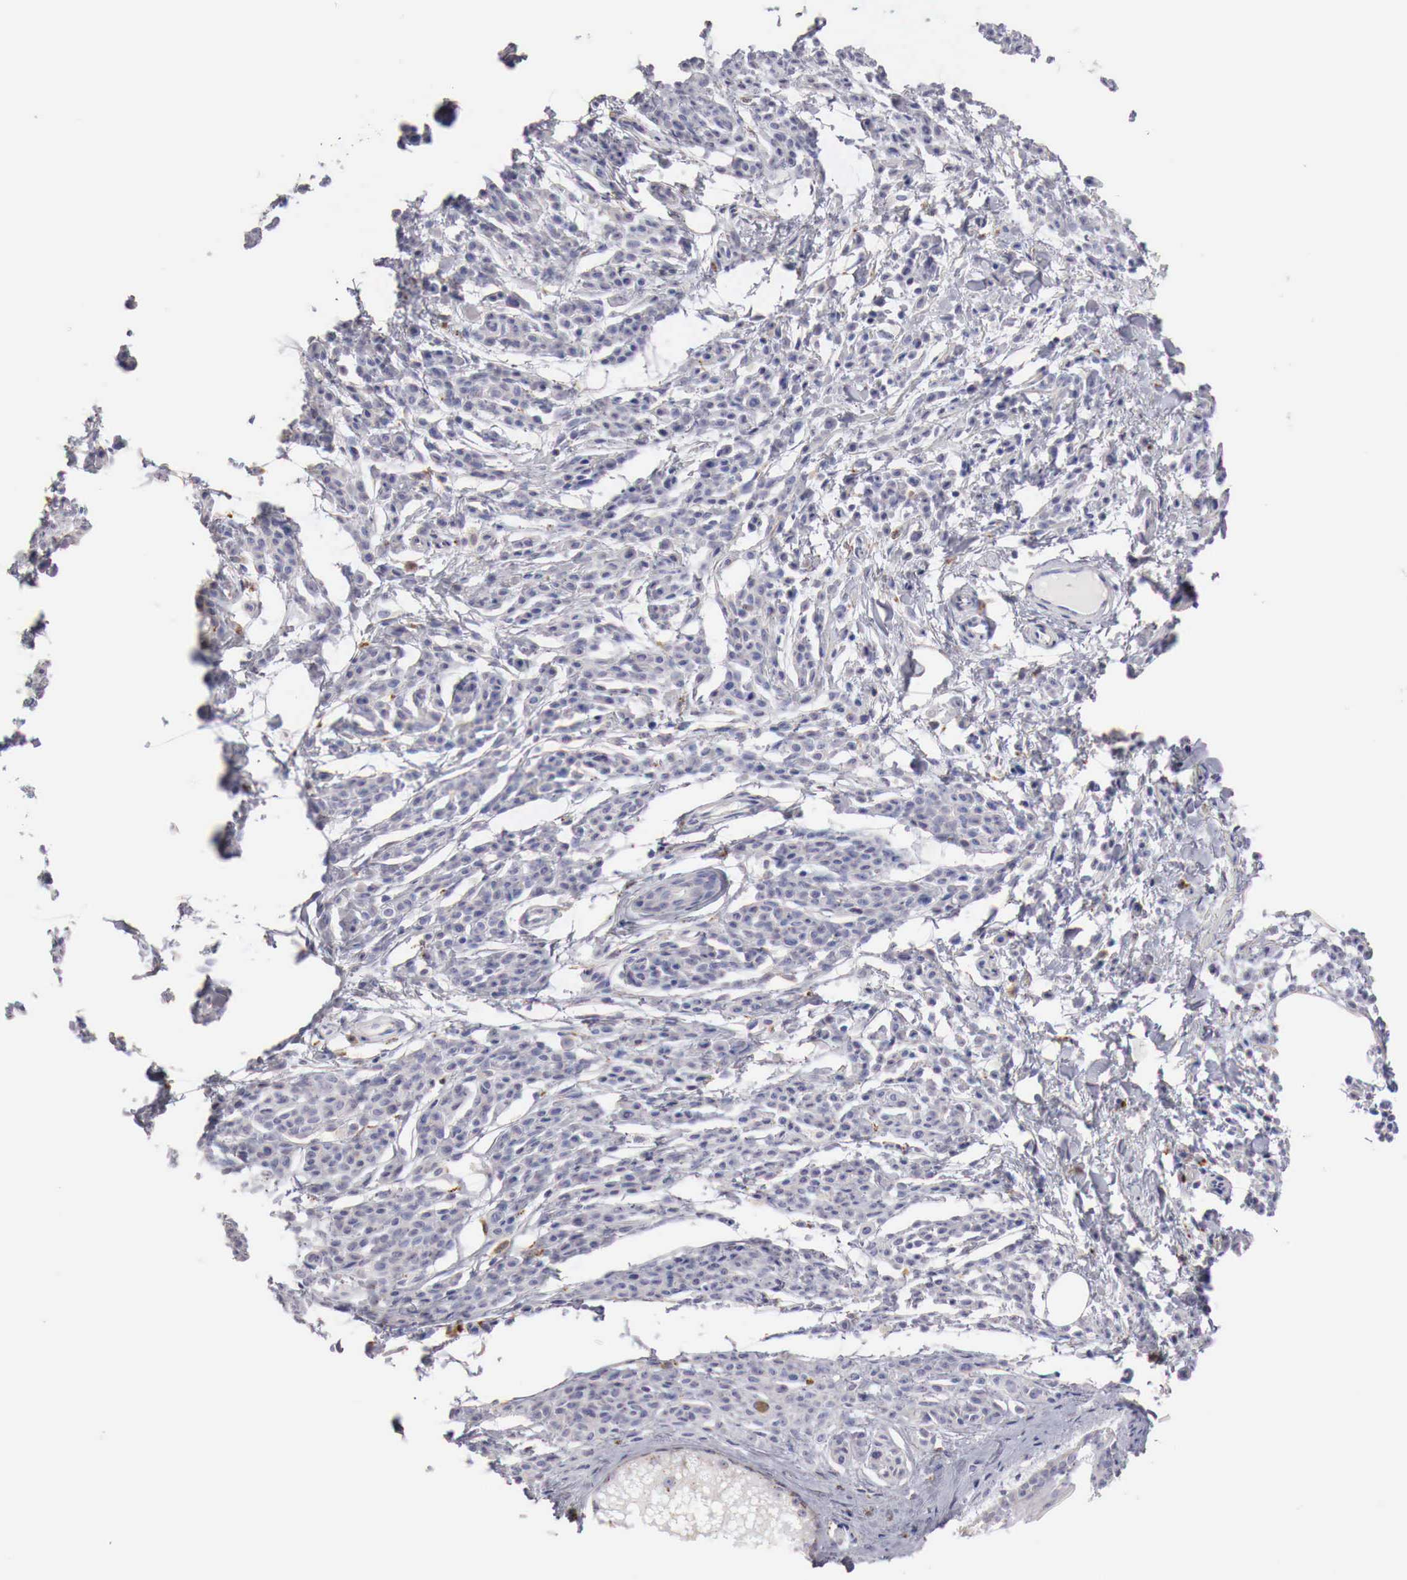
{"staining": {"intensity": "negative", "quantity": "none", "location": "none"}, "tissue": "melanoma", "cell_type": "Tumor cells", "image_type": "cancer", "snomed": [{"axis": "morphology", "description": "Malignant melanoma, NOS"}, {"axis": "topography", "description": "Skin"}], "caption": "This is an immunohistochemistry photomicrograph of melanoma. There is no staining in tumor cells.", "gene": "GLA", "patient": {"sex": "female", "age": 52}}